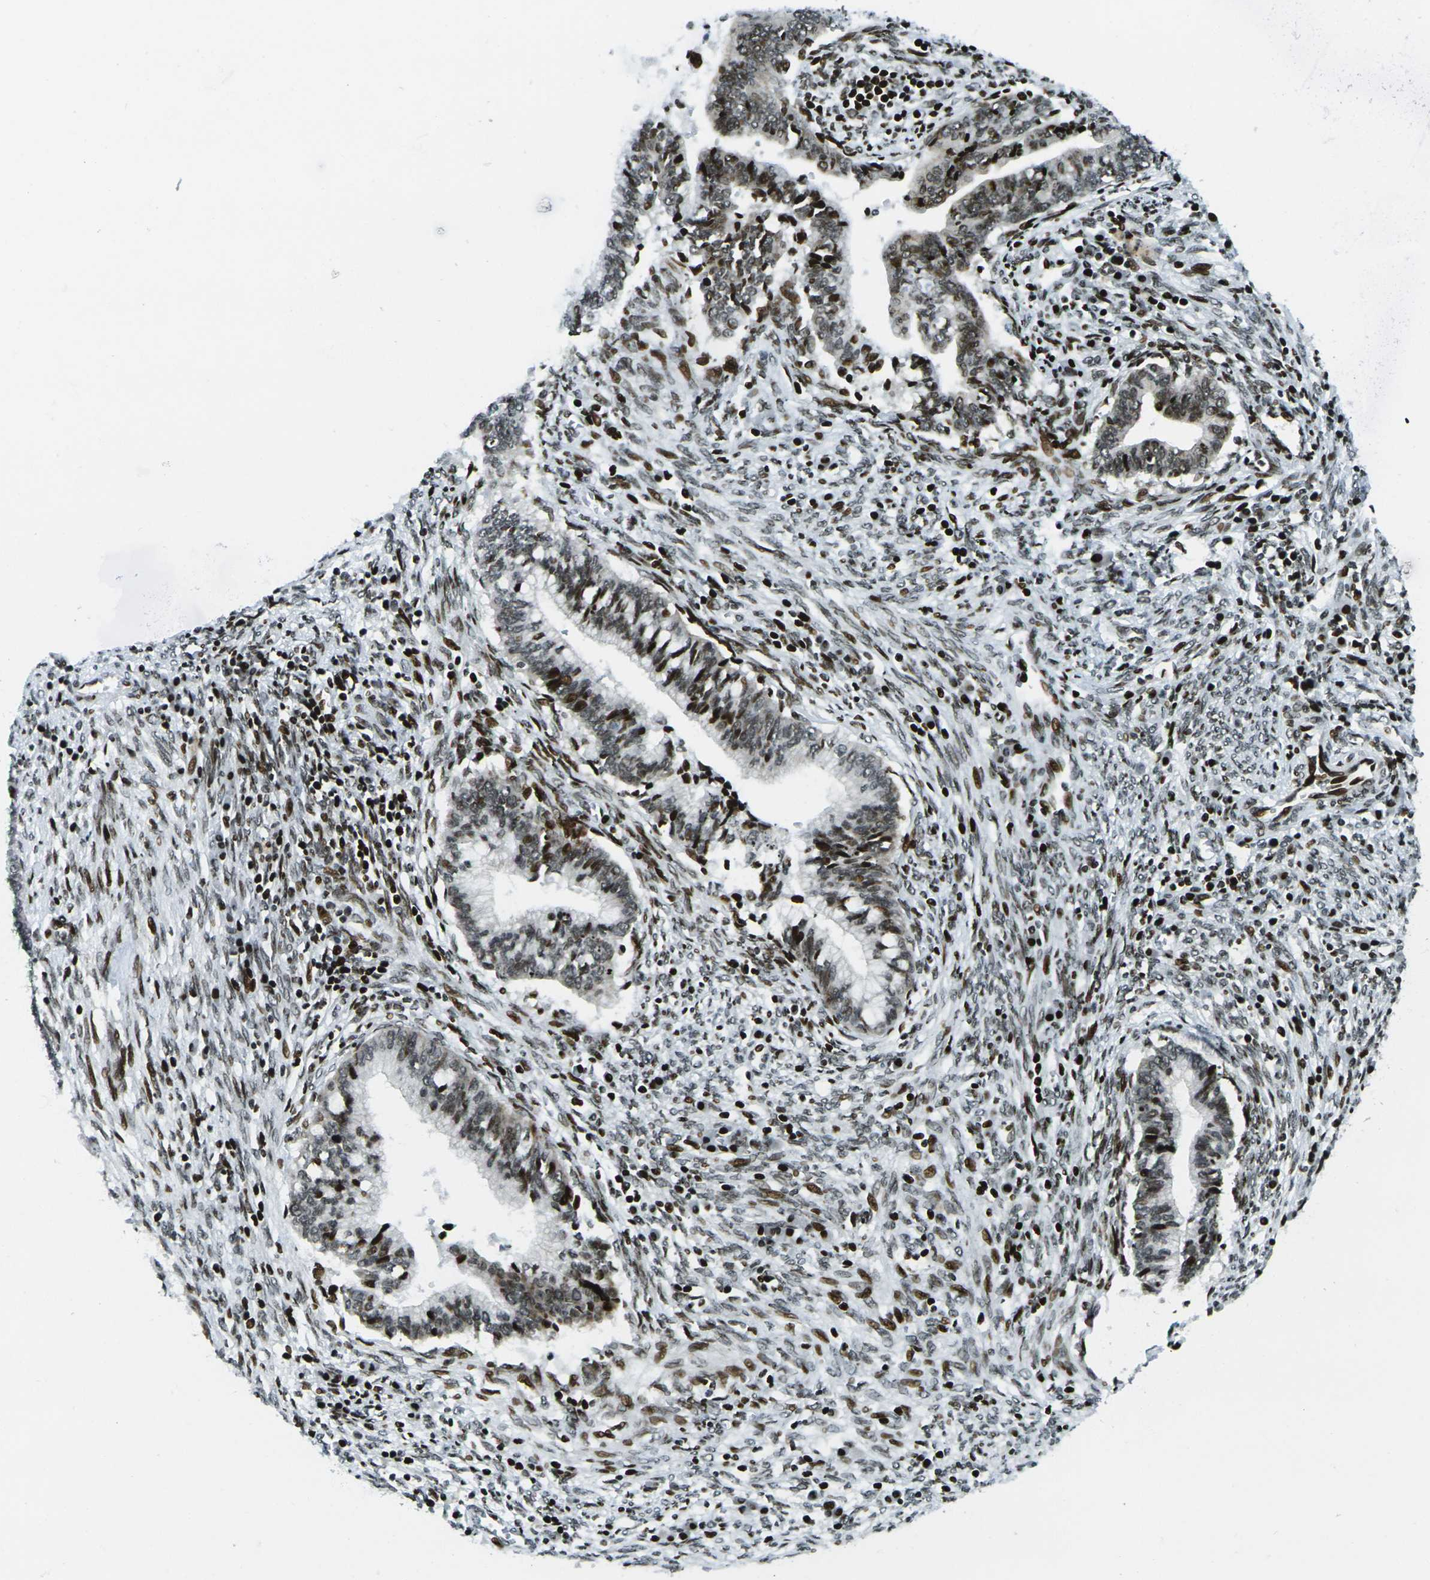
{"staining": {"intensity": "moderate", "quantity": ">75%", "location": "nuclear"}, "tissue": "cervical cancer", "cell_type": "Tumor cells", "image_type": "cancer", "snomed": [{"axis": "morphology", "description": "Adenocarcinoma, NOS"}, {"axis": "topography", "description": "Cervix"}], "caption": "Protein expression by IHC displays moderate nuclear staining in approximately >75% of tumor cells in cervical adenocarcinoma. The staining was performed using DAB to visualize the protein expression in brown, while the nuclei were stained in blue with hematoxylin (Magnification: 20x).", "gene": "H3-3A", "patient": {"sex": "female", "age": 44}}